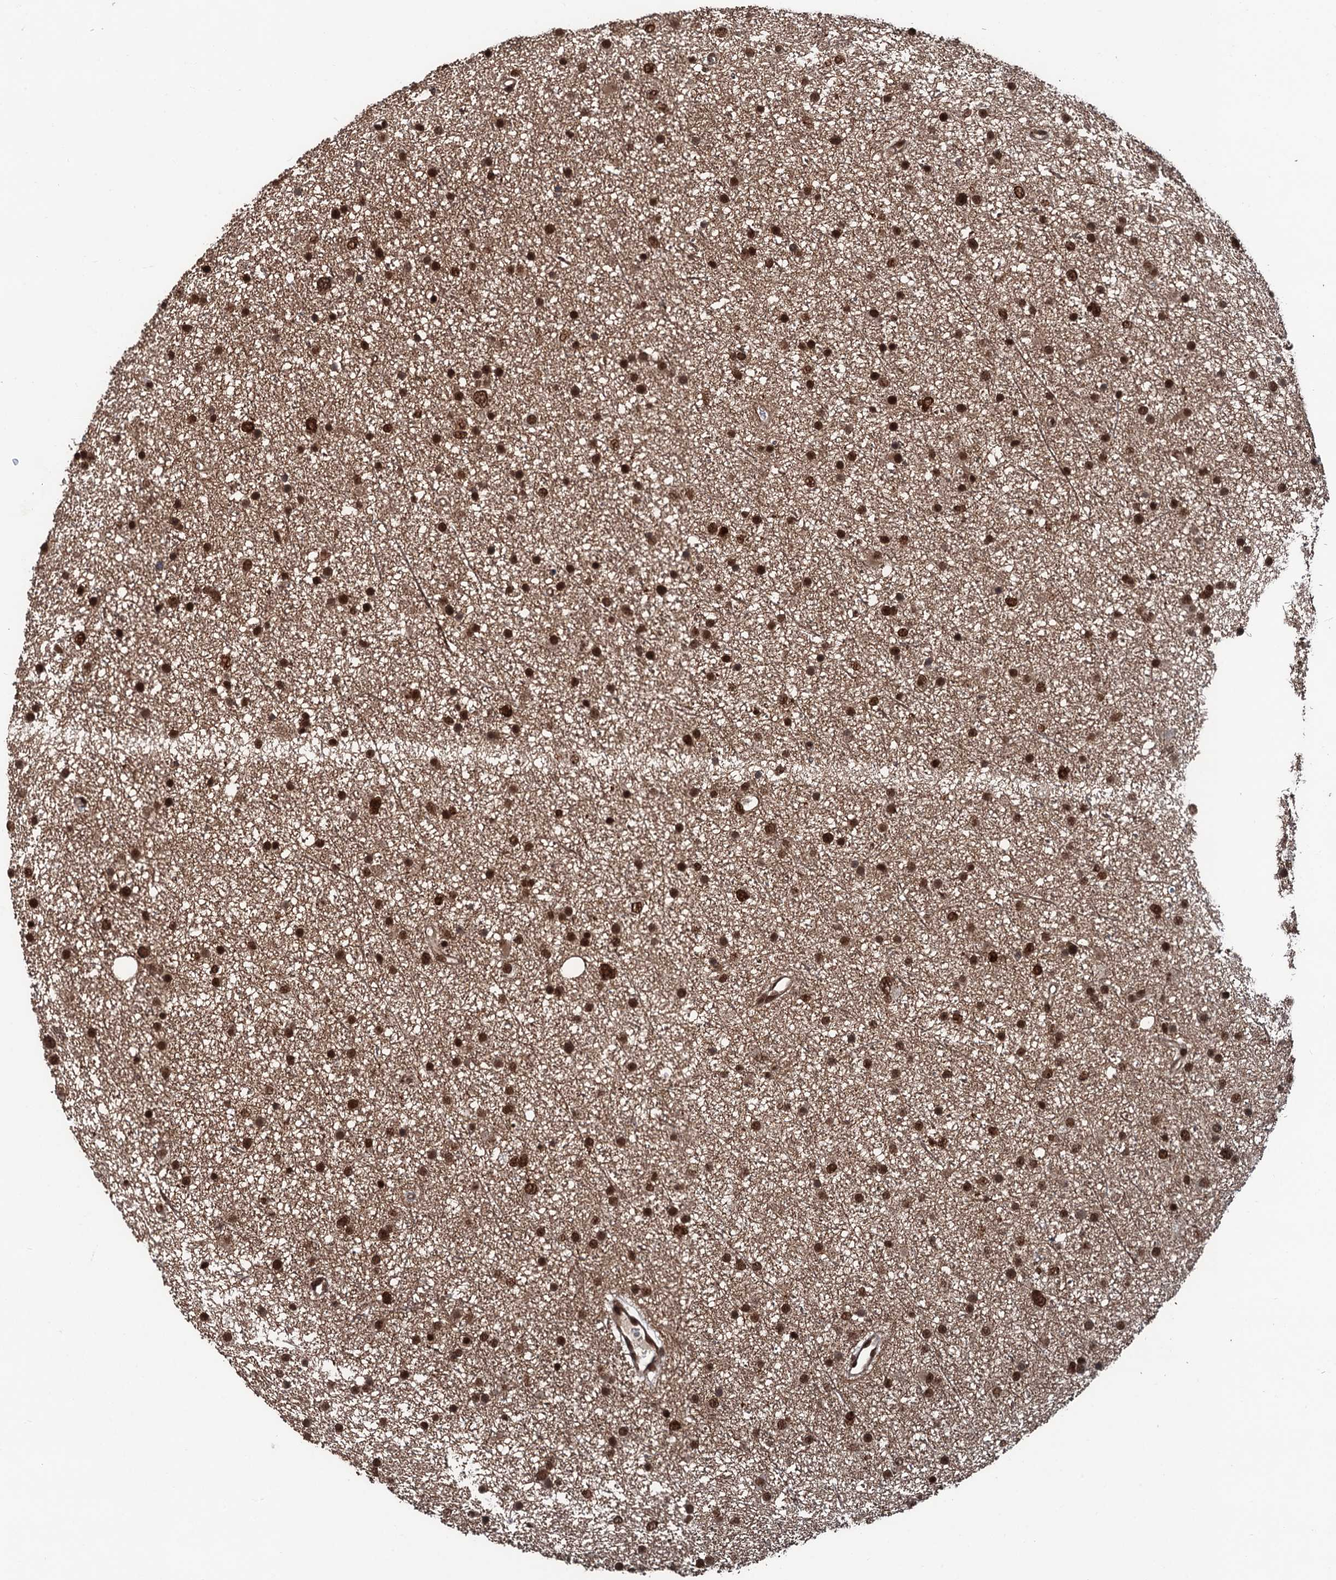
{"staining": {"intensity": "strong", "quantity": ">75%", "location": "nuclear"}, "tissue": "glioma", "cell_type": "Tumor cells", "image_type": "cancer", "snomed": [{"axis": "morphology", "description": "Glioma, malignant, Low grade"}, {"axis": "topography", "description": "Cerebral cortex"}], "caption": "This histopathology image shows low-grade glioma (malignant) stained with immunohistochemistry (IHC) to label a protein in brown. The nuclear of tumor cells show strong positivity for the protein. Nuclei are counter-stained blue.", "gene": "RASSF4", "patient": {"sex": "female", "age": 39}}